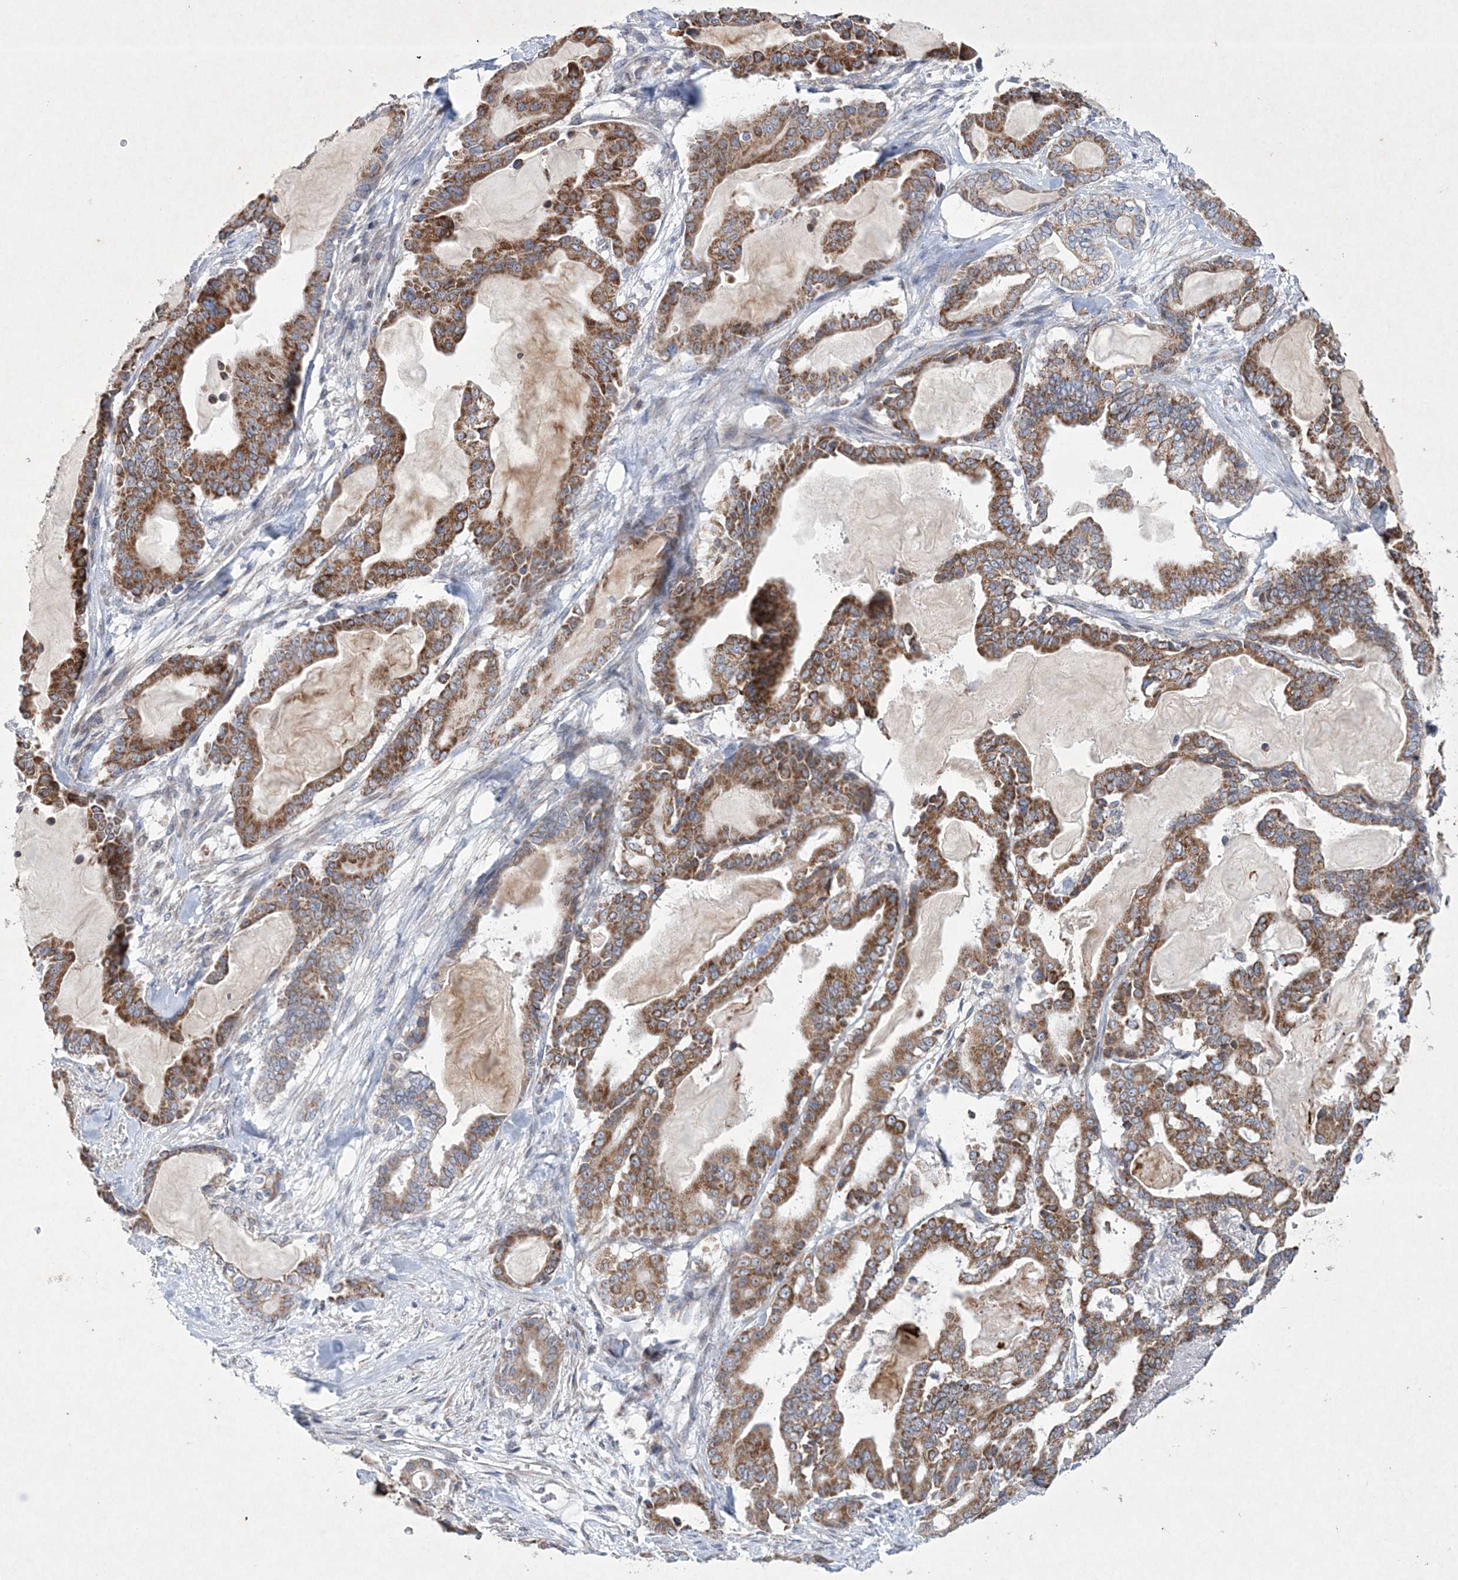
{"staining": {"intensity": "moderate", "quantity": ">75%", "location": "cytoplasmic/membranous"}, "tissue": "pancreatic cancer", "cell_type": "Tumor cells", "image_type": "cancer", "snomed": [{"axis": "morphology", "description": "Adenocarcinoma, NOS"}, {"axis": "topography", "description": "Pancreas"}], "caption": "Pancreatic adenocarcinoma stained with DAB immunohistochemistry (IHC) demonstrates medium levels of moderate cytoplasmic/membranous expression in about >75% of tumor cells.", "gene": "CES4A", "patient": {"sex": "male", "age": 63}}